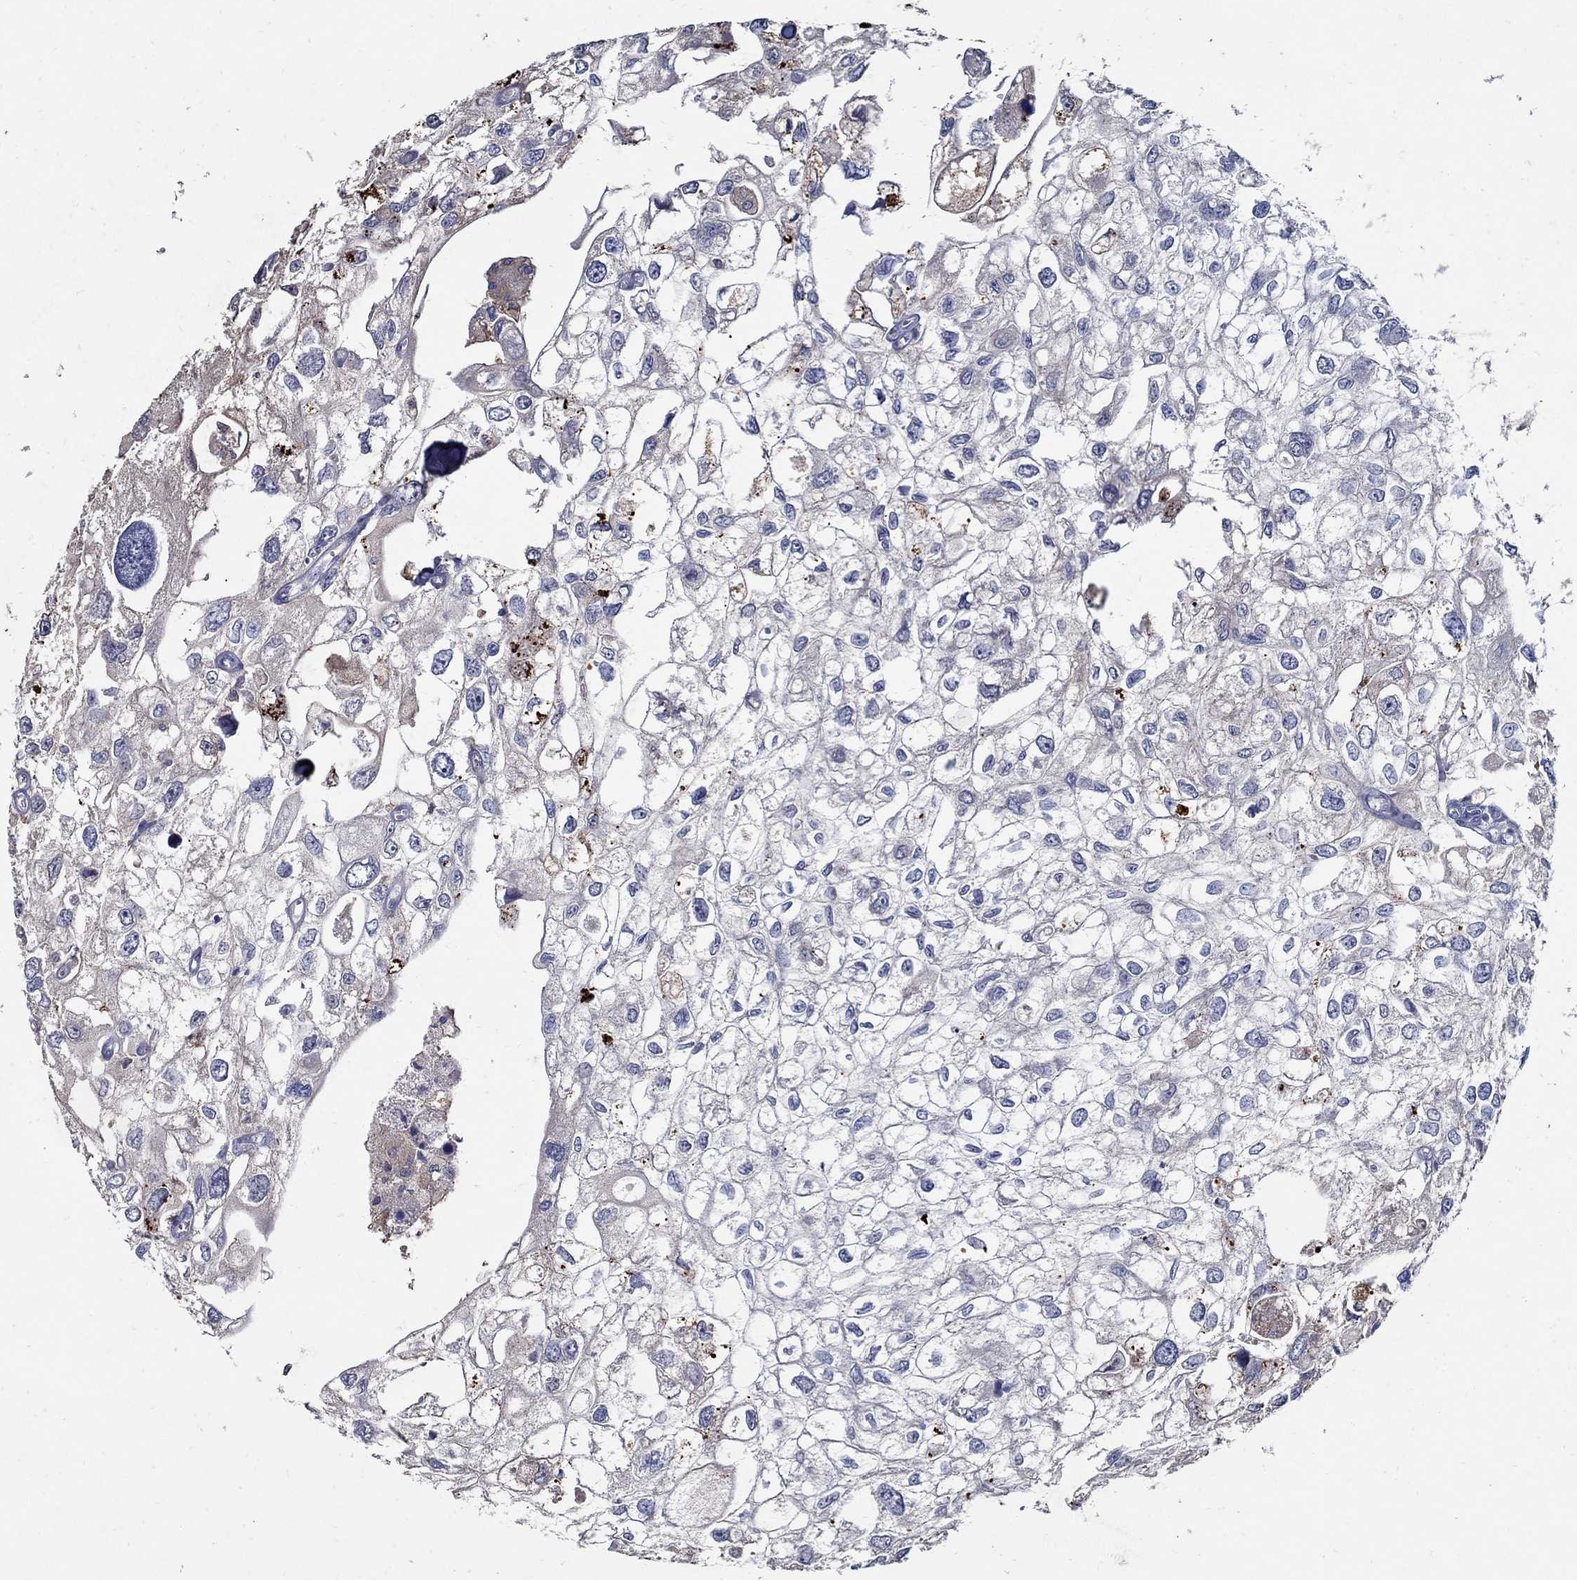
{"staining": {"intensity": "negative", "quantity": "none", "location": "none"}, "tissue": "urothelial cancer", "cell_type": "Tumor cells", "image_type": "cancer", "snomed": [{"axis": "morphology", "description": "Urothelial carcinoma, High grade"}, {"axis": "topography", "description": "Urinary bladder"}], "caption": "A high-resolution micrograph shows IHC staining of urothelial cancer, which reveals no significant positivity in tumor cells.", "gene": "MTHFR", "patient": {"sex": "male", "age": 59}}